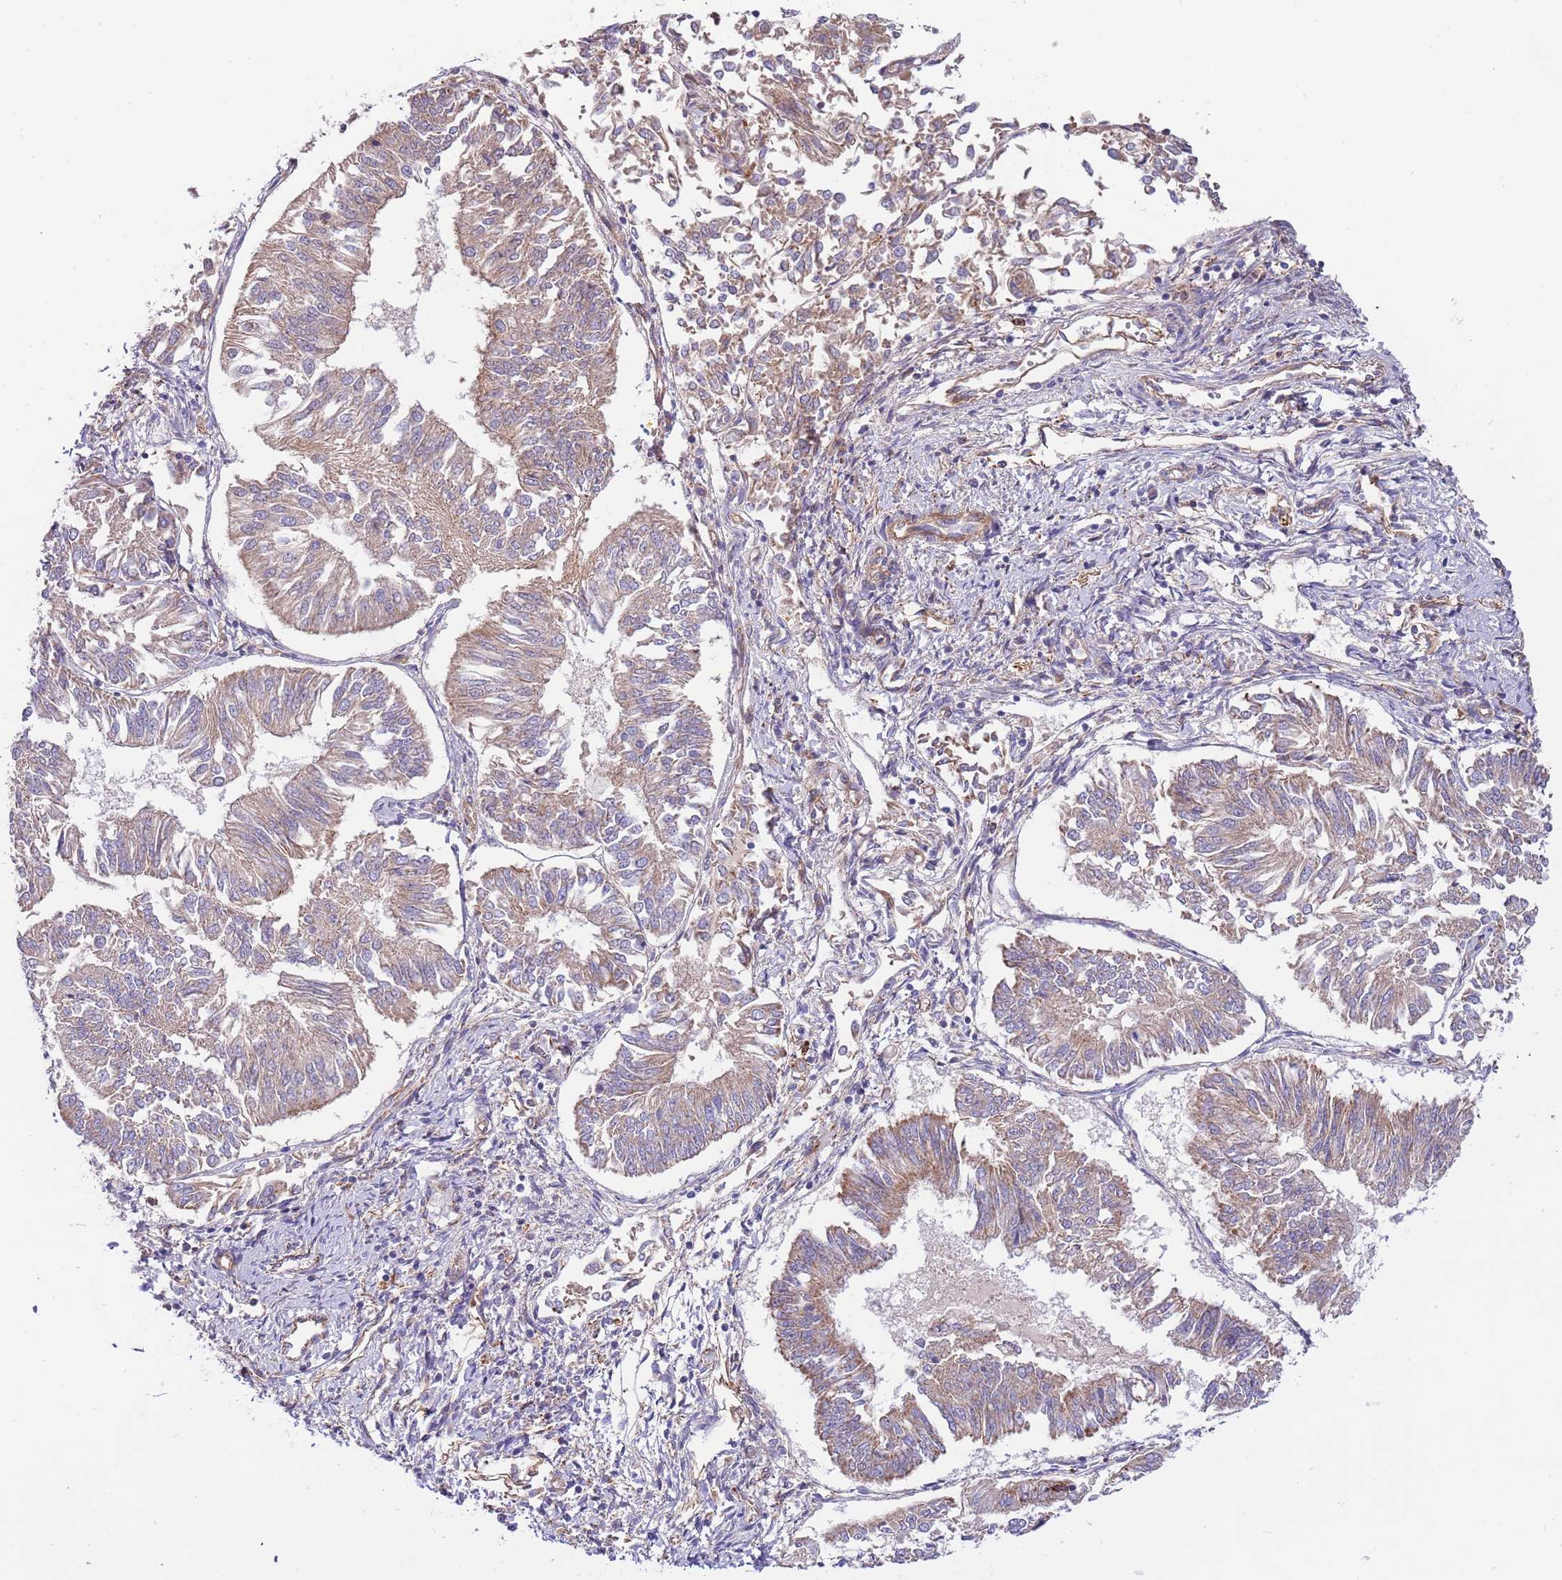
{"staining": {"intensity": "weak", "quantity": ">75%", "location": "cytoplasmic/membranous"}, "tissue": "endometrial cancer", "cell_type": "Tumor cells", "image_type": "cancer", "snomed": [{"axis": "morphology", "description": "Adenocarcinoma, NOS"}, {"axis": "topography", "description": "Endometrium"}], "caption": "This micrograph displays IHC staining of human endometrial cancer (adenocarcinoma), with low weak cytoplasmic/membranous positivity in approximately >75% of tumor cells.", "gene": "DOCK6", "patient": {"sex": "female", "age": 58}}